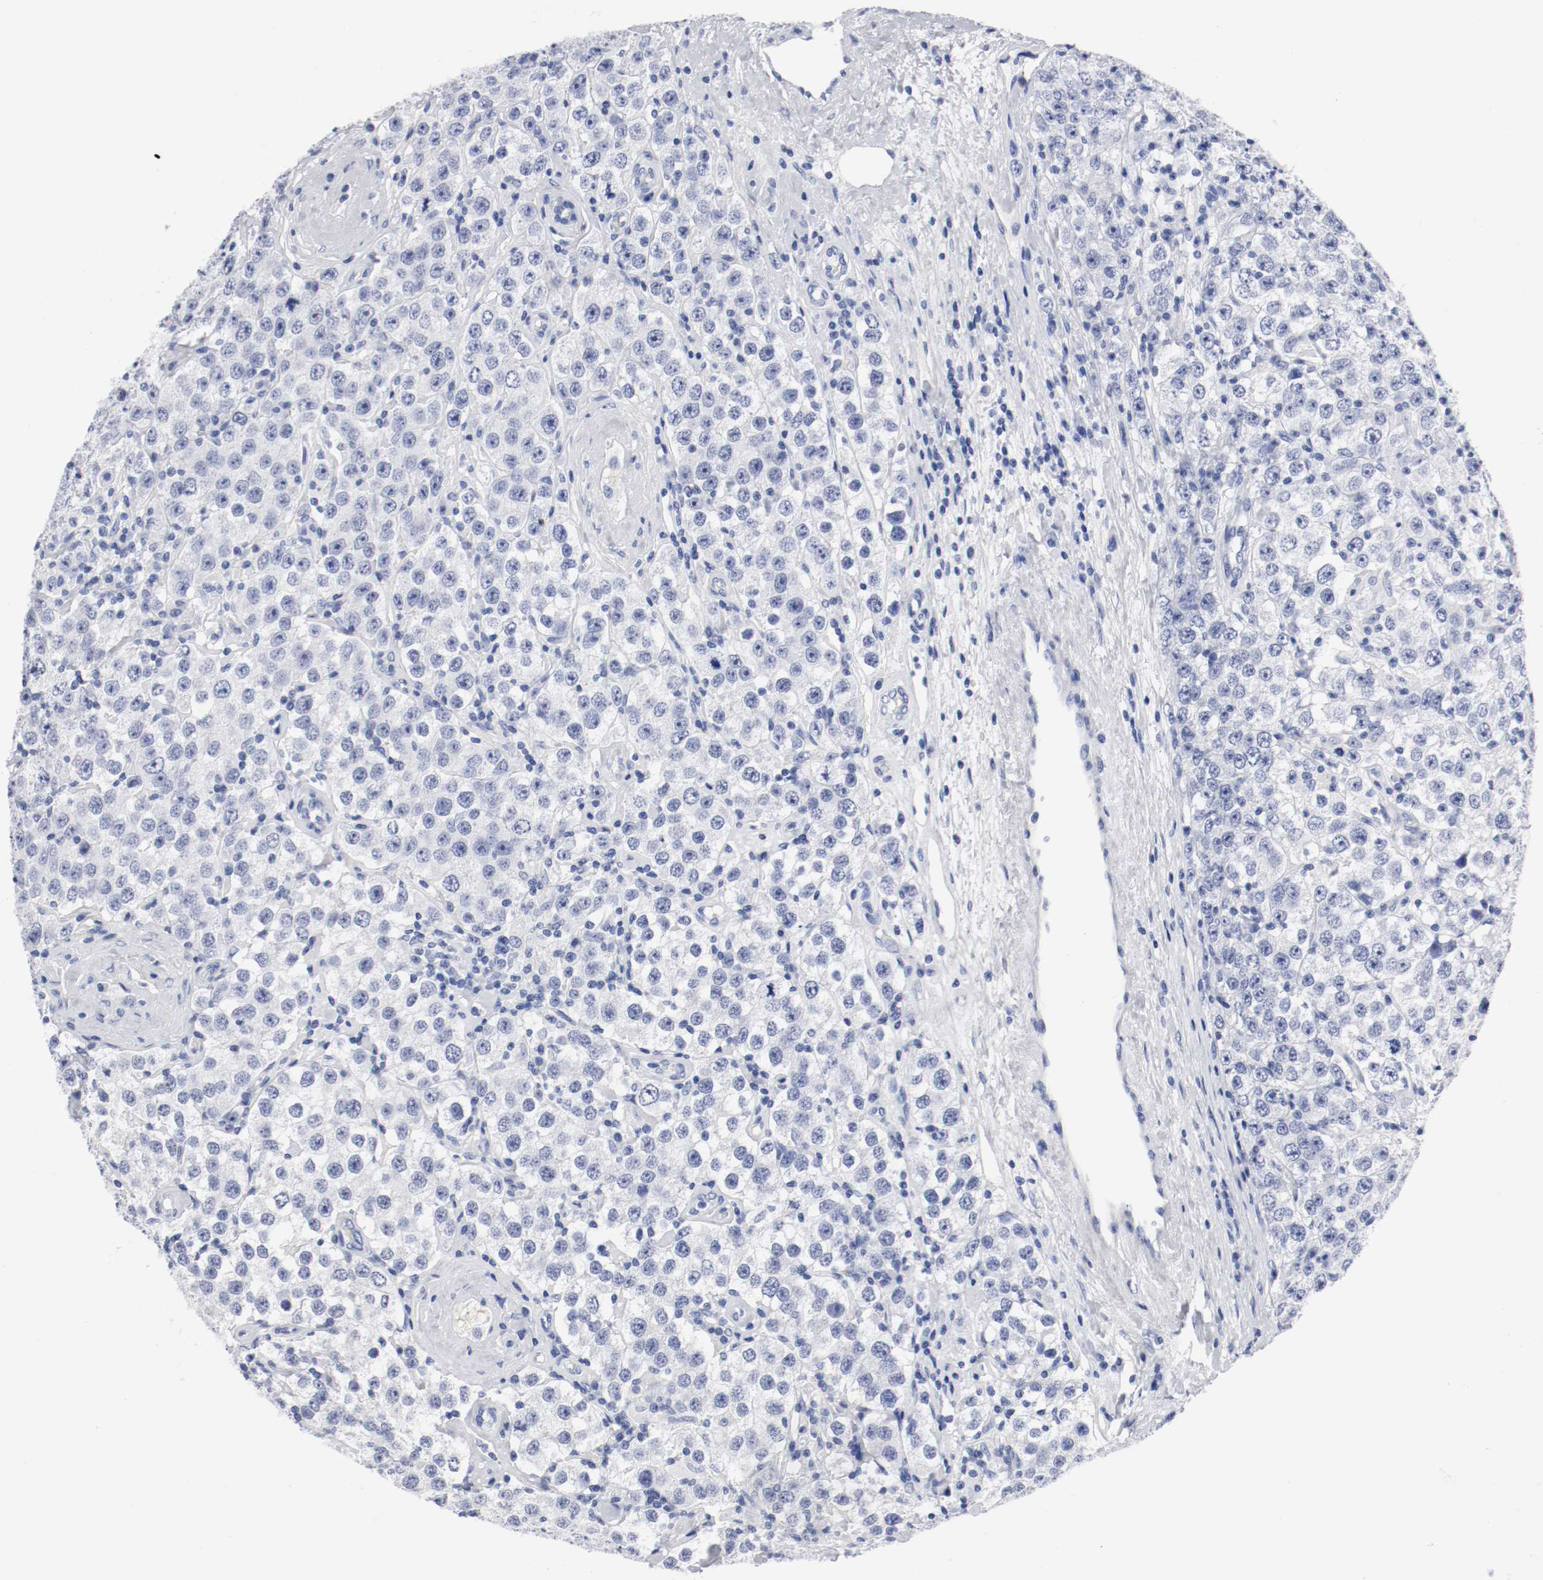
{"staining": {"intensity": "negative", "quantity": "none", "location": "none"}, "tissue": "testis cancer", "cell_type": "Tumor cells", "image_type": "cancer", "snomed": [{"axis": "morphology", "description": "Seminoma, NOS"}, {"axis": "topography", "description": "Testis"}], "caption": "The photomicrograph displays no significant expression in tumor cells of seminoma (testis).", "gene": "GAD1", "patient": {"sex": "male", "age": 52}}